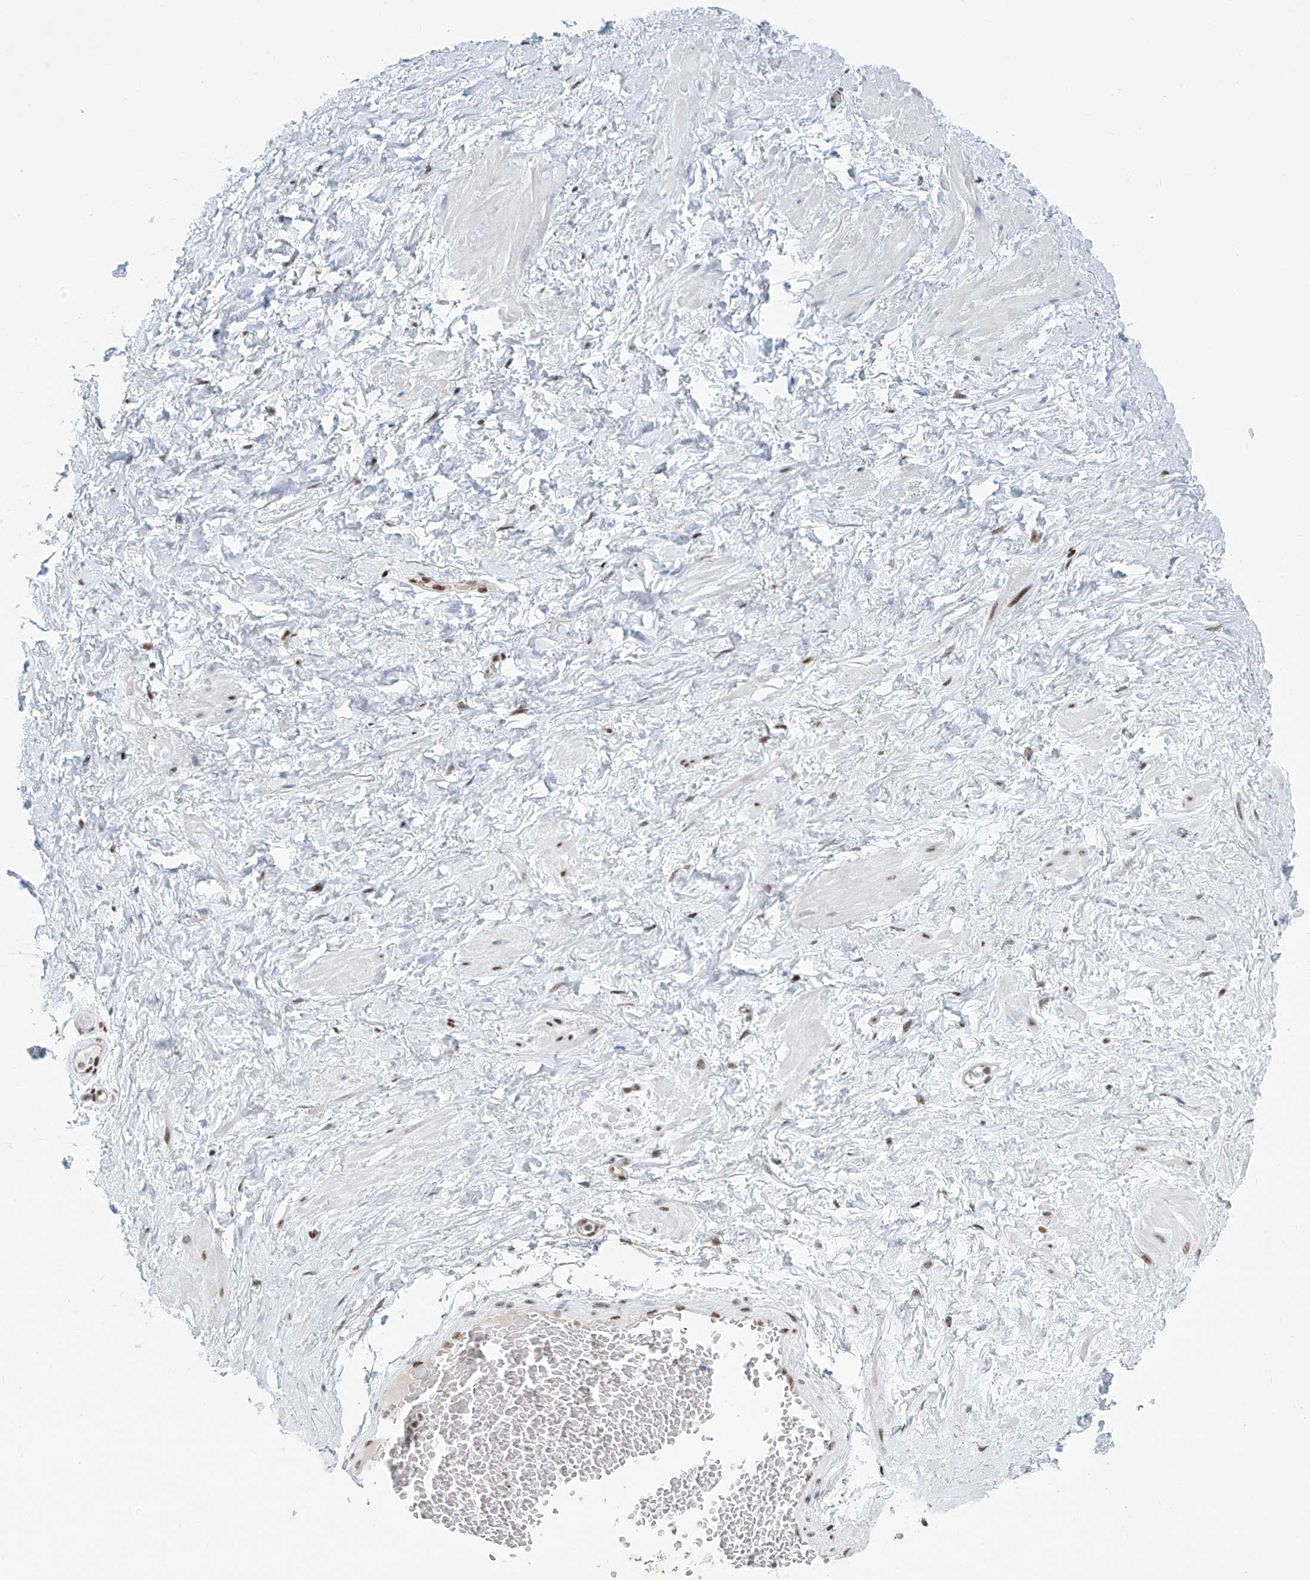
{"staining": {"intensity": "moderate", "quantity": ">75%", "location": "nuclear"}, "tissue": "adipose tissue", "cell_type": "Adipocytes", "image_type": "normal", "snomed": [{"axis": "morphology", "description": "Normal tissue, NOS"}, {"axis": "morphology", "description": "Adenocarcinoma, Low grade"}, {"axis": "topography", "description": "Prostate"}, {"axis": "topography", "description": "Peripheral nerve tissue"}], "caption": "Protein staining by IHC reveals moderate nuclear staining in approximately >75% of adipocytes in normal adipose tissue.", "gene": "ENSG00000257390", "patient": {"sex": "male", "age": 63}}